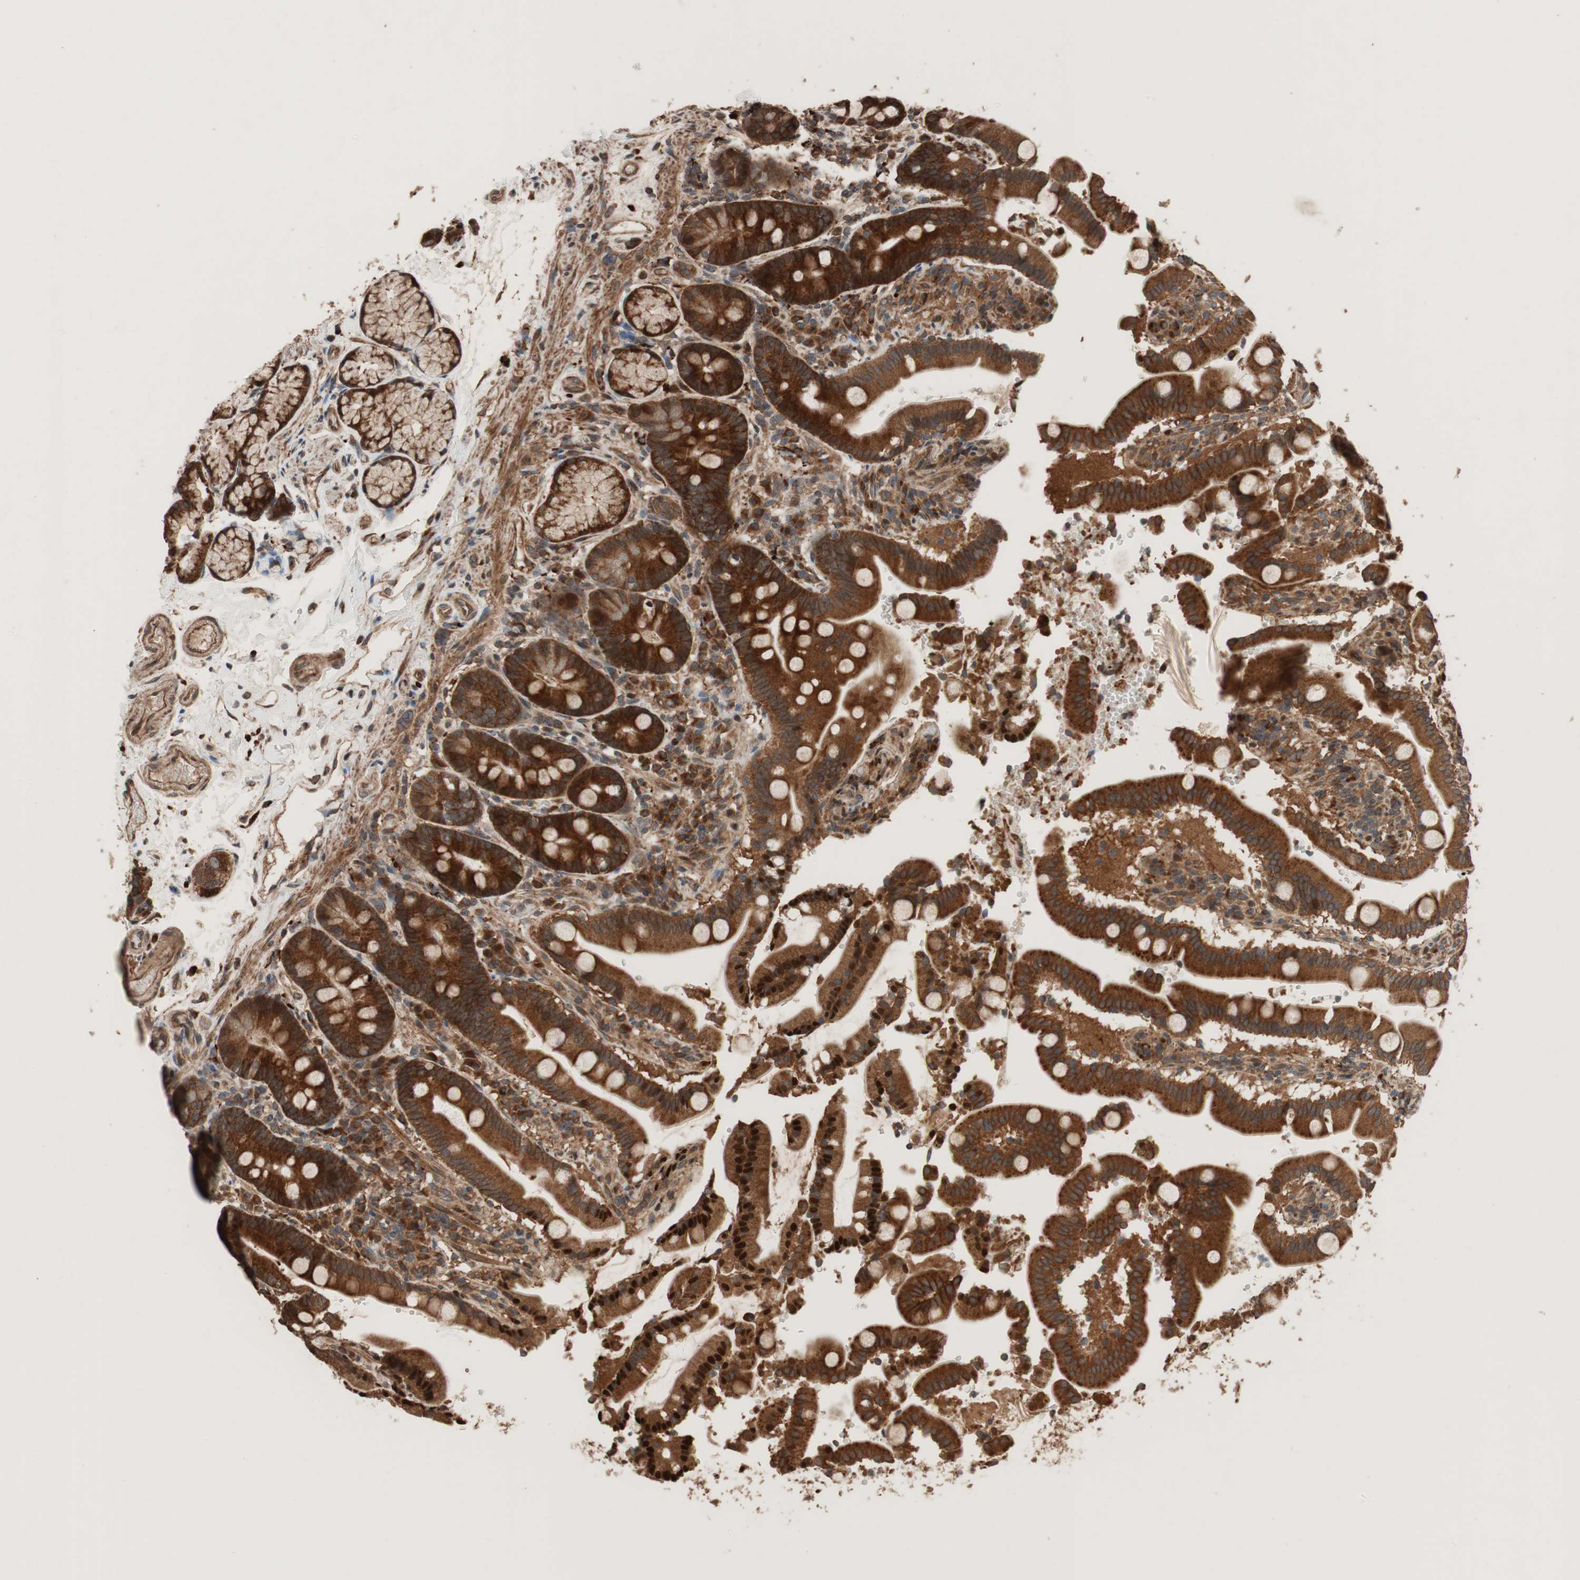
{"staining": {"intensity": "strong", "quantity": ">75%", "location": "cytoplasmic/membranous"}, "tissue": "duodenum", "cell_type": "Glandular cells", "image_type": "normal", "snomed": [{"axis": "morphology", "description": "Normal tissue, NOS"}, {"axis": "topography", "description": "Small intestine, NOS"}], "caption": "The histopathology image shows staining of benign duodenum, revealing strong cytoplasmic/membranous protein expression (brown color) within glandular cells.", "gene": "RAB1A", "patient": {"sex": "female", "age": 71}}